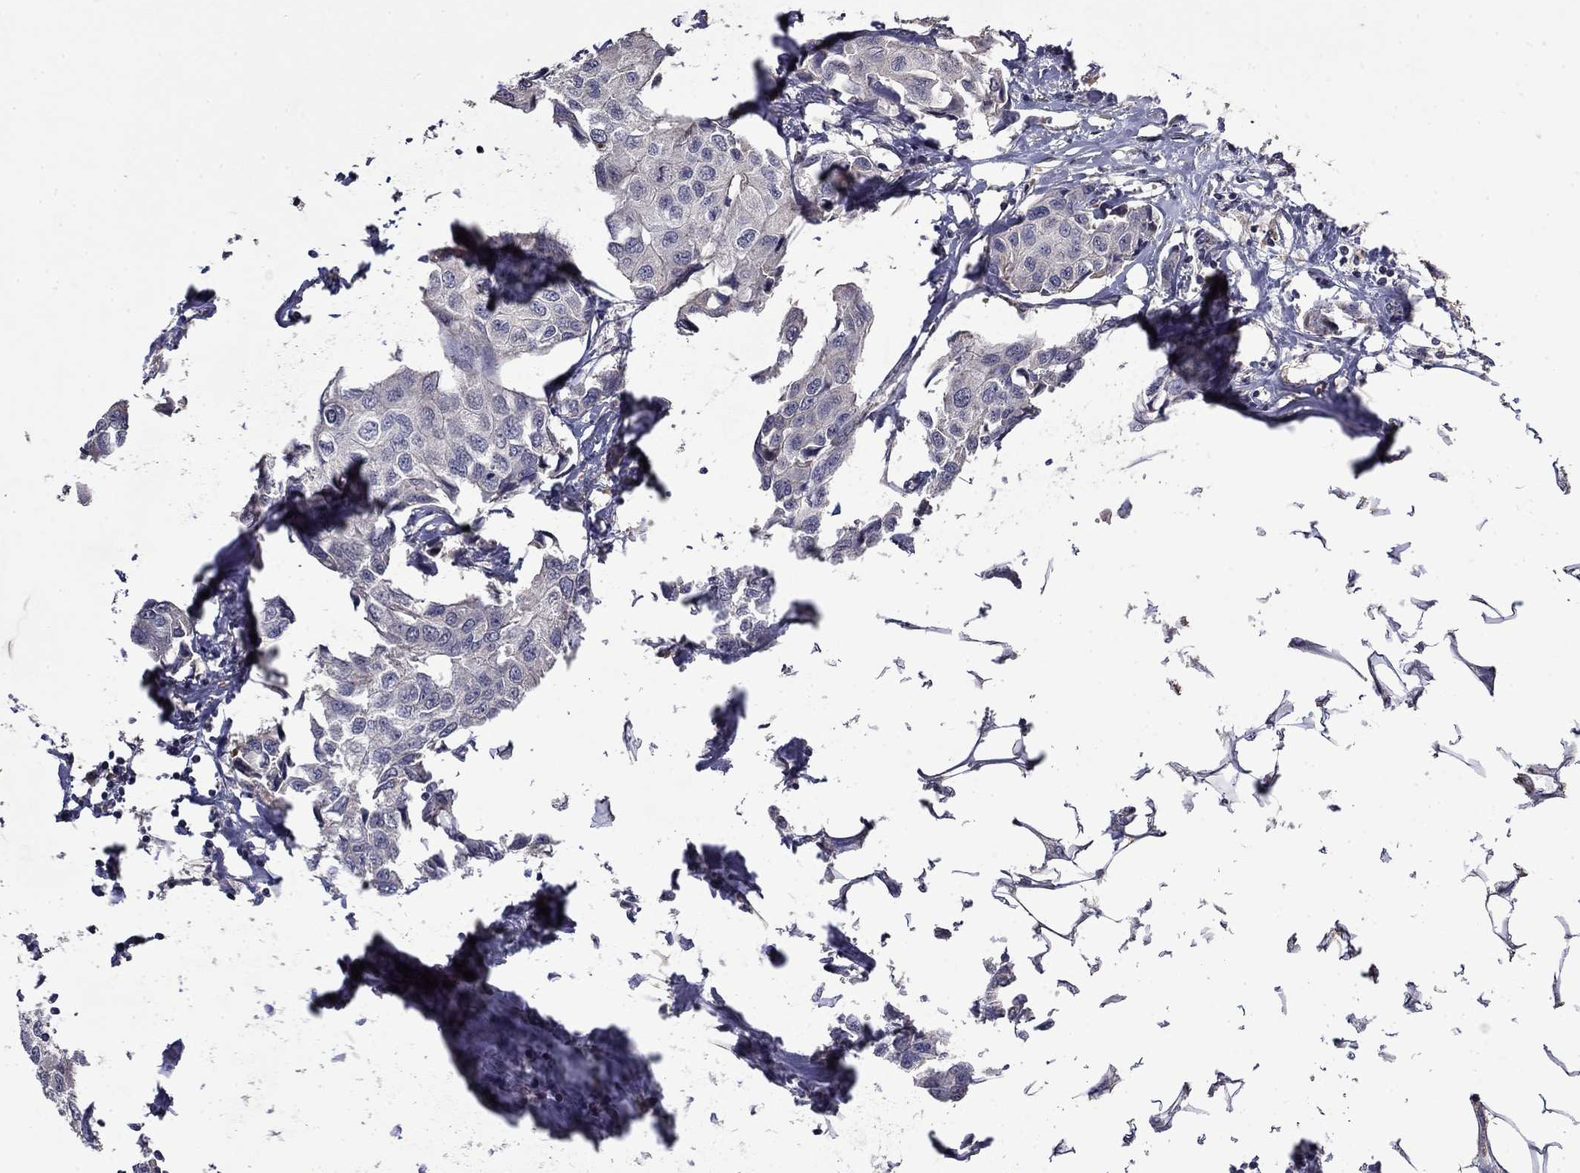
{"staining": {"intensity": "negative", "quantity": "none", "location": "none"}, "tissue": "breast cancer", "cell_type": "Tumor cells", "image_type": "cancer", "snomed": [{"axis": "morphology", "description": "Duct carcinoma"}, {"axis": "topography", "description": "Breast"}], "caption": "Immunohistochemistry (IHC) histopathology image of neoplastic tissue: breast invasive ductal carcinoma stained with DAB displays no significant protein staining in tumor cells. The staining was performed using DAB to visualize the protein expression in brown, while the nuclei were stained in blue with hematoxylin (Magnification: 20x).", "gene": "SATB1", "patient": {"sex": "female", "age": 80}}